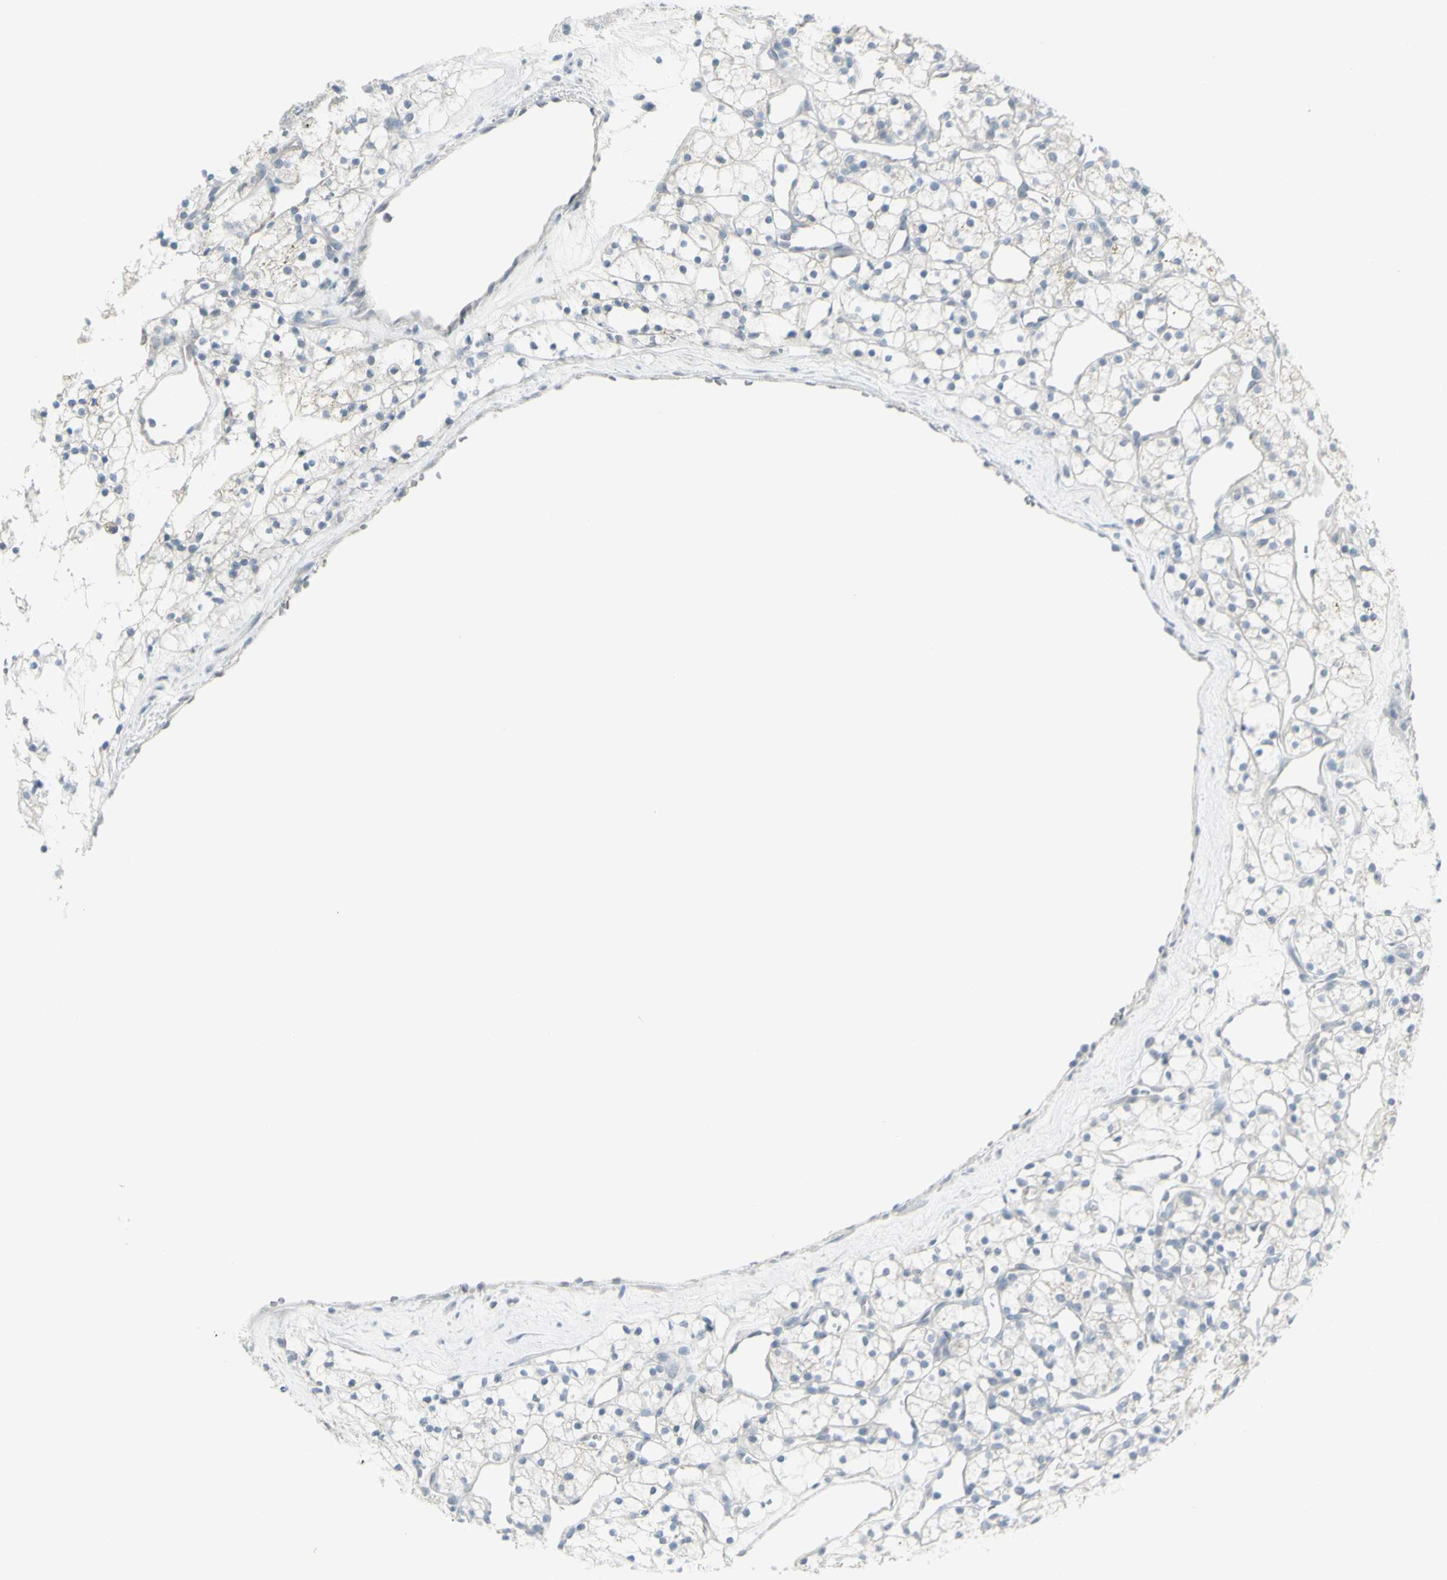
{"staining": {"intensity": "negative", "quantity": "none", "location": "none"}, "tissue": "renal cancer", "cell_type": "Tumor cells", "image_type": "cancer", "snomed": [{"axis": "morphology", "description": "Adenocarcinoma, NOS"}, {"axis": "topography", "description": "Kidney"}], "caption": "An IHC image of adenocarcinoma (renal) is shown. There is no staining in tumor cells of adenocarcinoma (renal).", "gene": "RAB3A", "patient": {"sex": "female", "age": 60}}